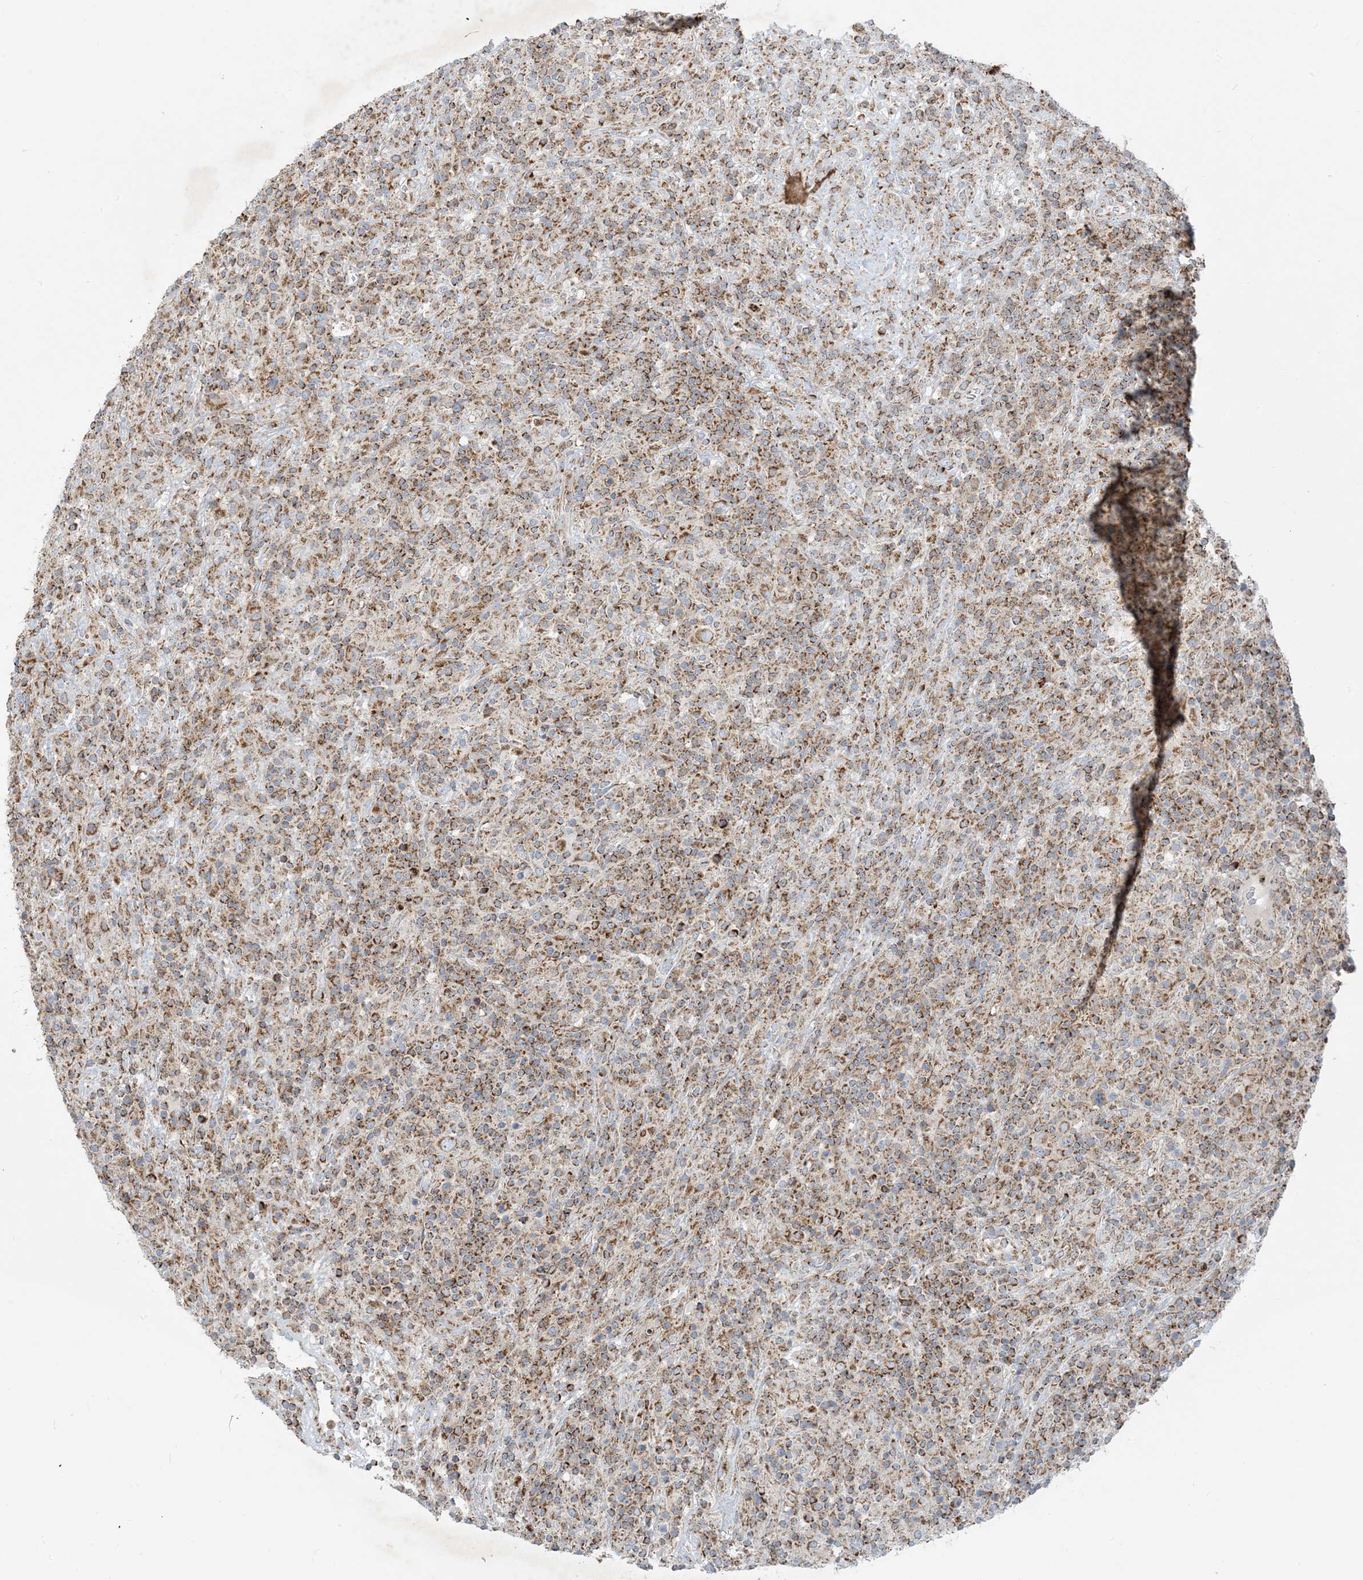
{"staining": {"intensity": "moderate", "quantity": ">75%", "location": "cytoplasmic/membranous"}, "tissue": "lymphoma", "cell_type": "Tumor cells", "image_type": "cancer", "snomed": [{"axis": "morphology", "description": "Hodgkin's disease, NOS"}, {"axis": "topography", "description": "Lymph node"}], "caption": "Hodgkin's disease stained with a brown dye exhibits moderate cytoplasmic/membranous positive expression in approximately >75% of tumor cells.", "gene": "BEND4", "patient": {"sex": "male", "age": 70}}